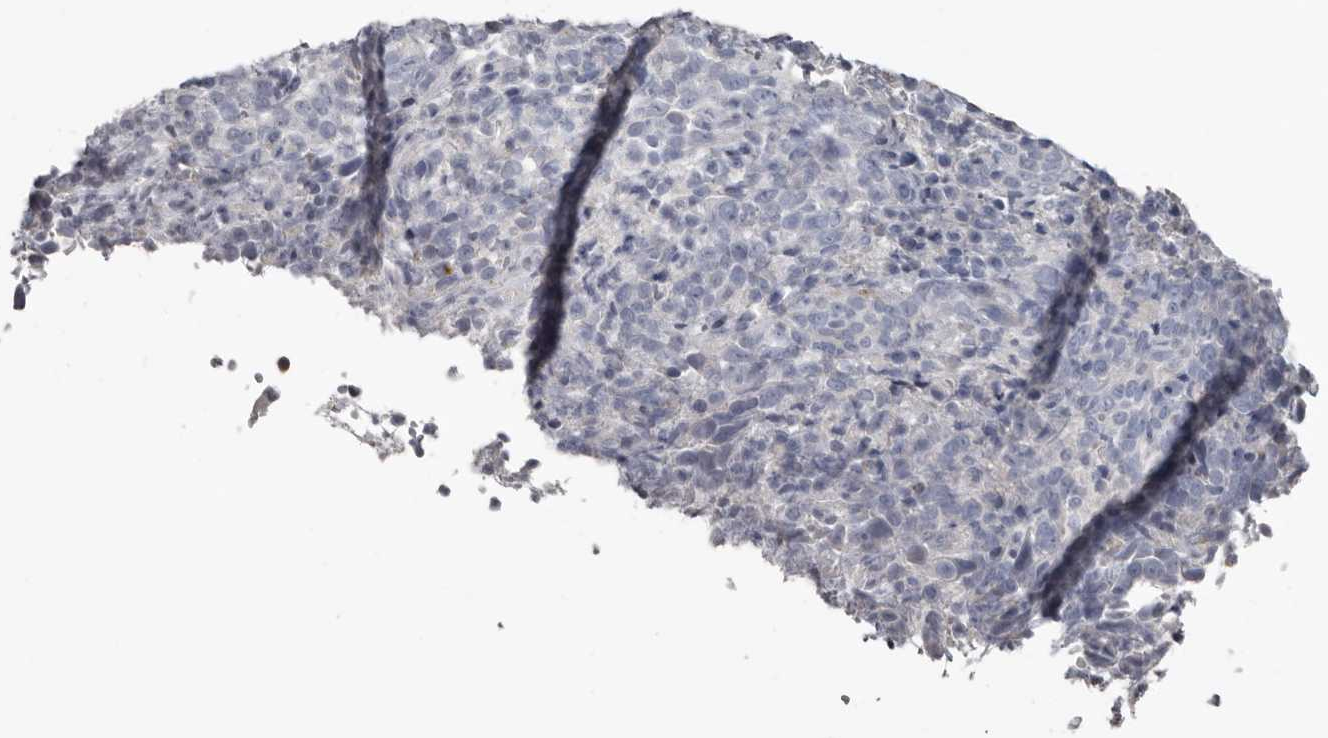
{"staining": {"intensity": "negative", "quantity": "none", "location": "none"}, "tissue": "cervical cancer", "cell_type": "Tumor cells", "image_type": "cancer", "snomed": [{"axis": "morphology", "description": "Squamous cell carcinoma, NOS"}, {"axis": "topography", "description": "Cervix"}], "caption": "A high-resolution image shows immunohistochemistry staining of cervical cancer, which reveals no significant expression in tumor cells.", "gene": "FABP7", "patient": {"sex": "female", "age": 46}}